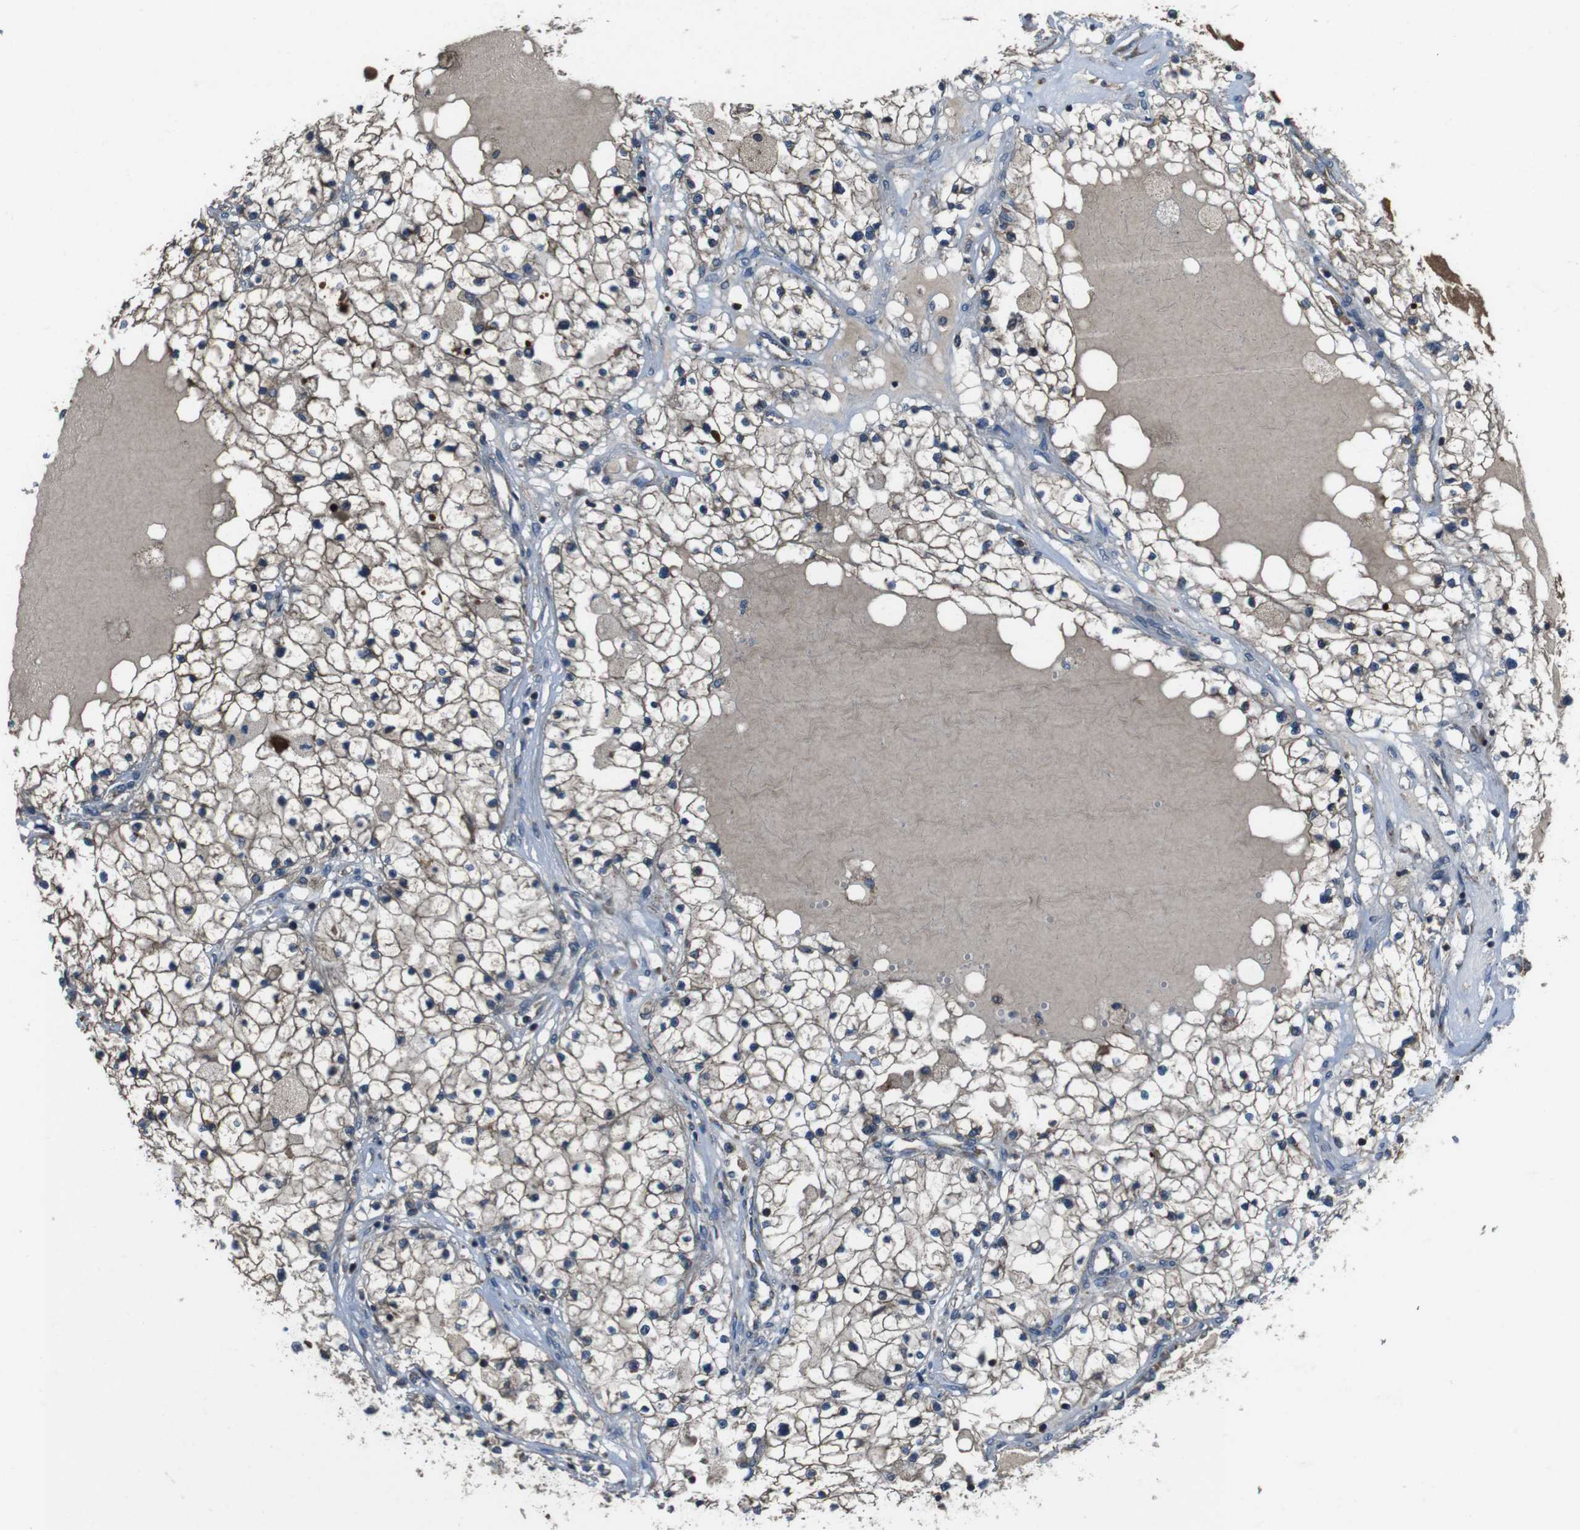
{"staining": {"intensity": "weak", "quantity": ">75%", "location": "cytoplasmic/membranous"}, "tissue": "renal cancer", "cell_type": "Tumor cells", "image_type": "cancer", "snomed": [{"axis": "morphology", "description": "Adenocarcinoma, NOS"}, {"axis": "topography", "description": "Kidney"}], "caption": "This image exhibits immunohistochemistry (IHC) staining of human adenocarcinoma (renal), with low weak cytoplasmic/membranous positivity in about >75% of tumor cells.", "gene": "SSR3", "patient": {"sex": "male", "age": 68}}